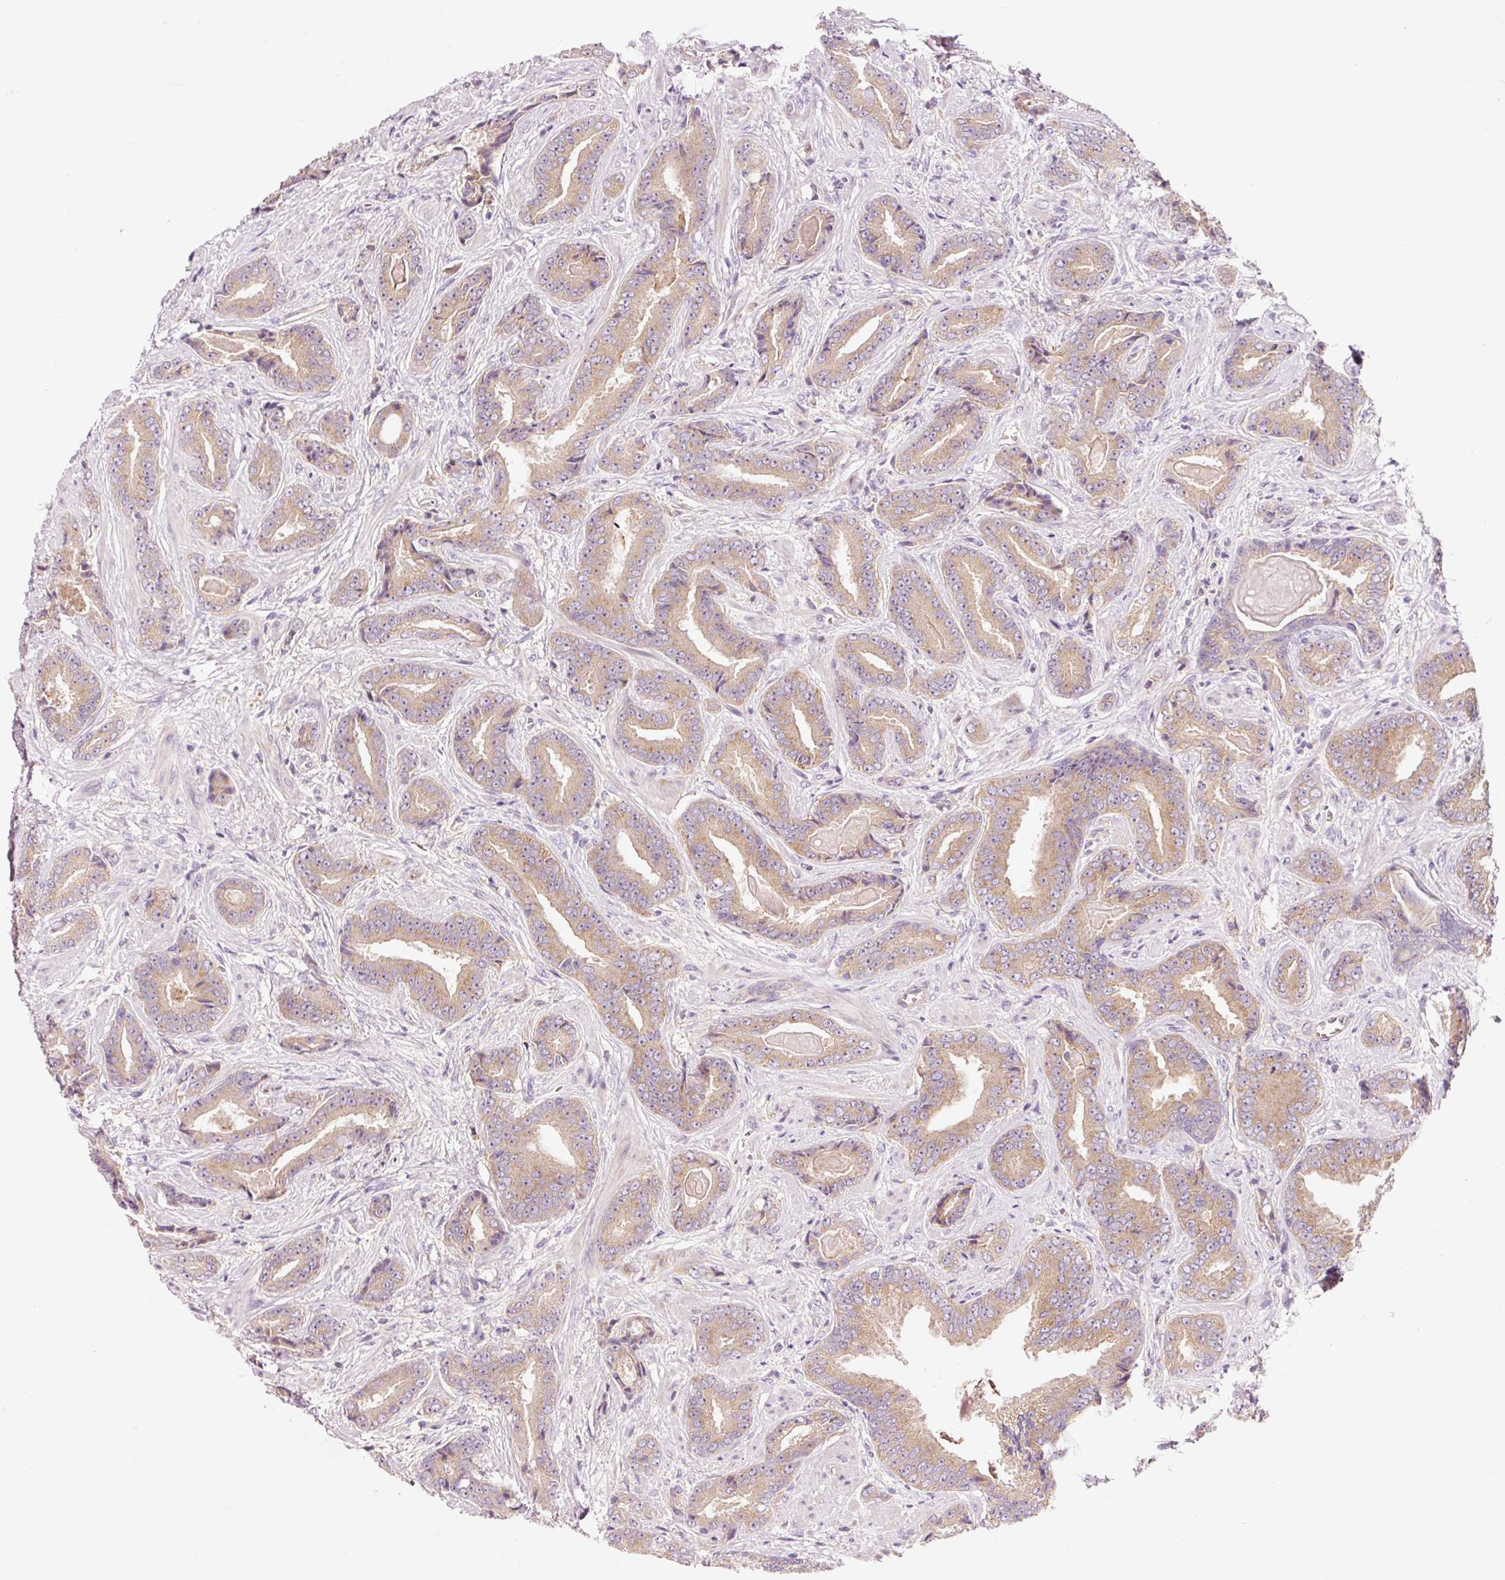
{"staining": {"intensity": "moderate", "quantity": "25%-75%", "location": "cytoplasmic/membranous"}, "tissue": "prostate cancer", "cell_type": "Tumor cells", "image_type": "cancer", "snomed": [{"axis": "morphology", "description": "Adenocarcinoma, High grade"}, {"axis": "topography", "description": "Prostate"}], "caption": "Prostate adenocarcinoma (high-grade) tissue shows moderate cytoplasmic/membranous staining in approximately 25%-75% of tumor cells, visualized by immunohistochemistry.", "gene": "NAPA", "patient": {"sex": "male", "age": 82}}